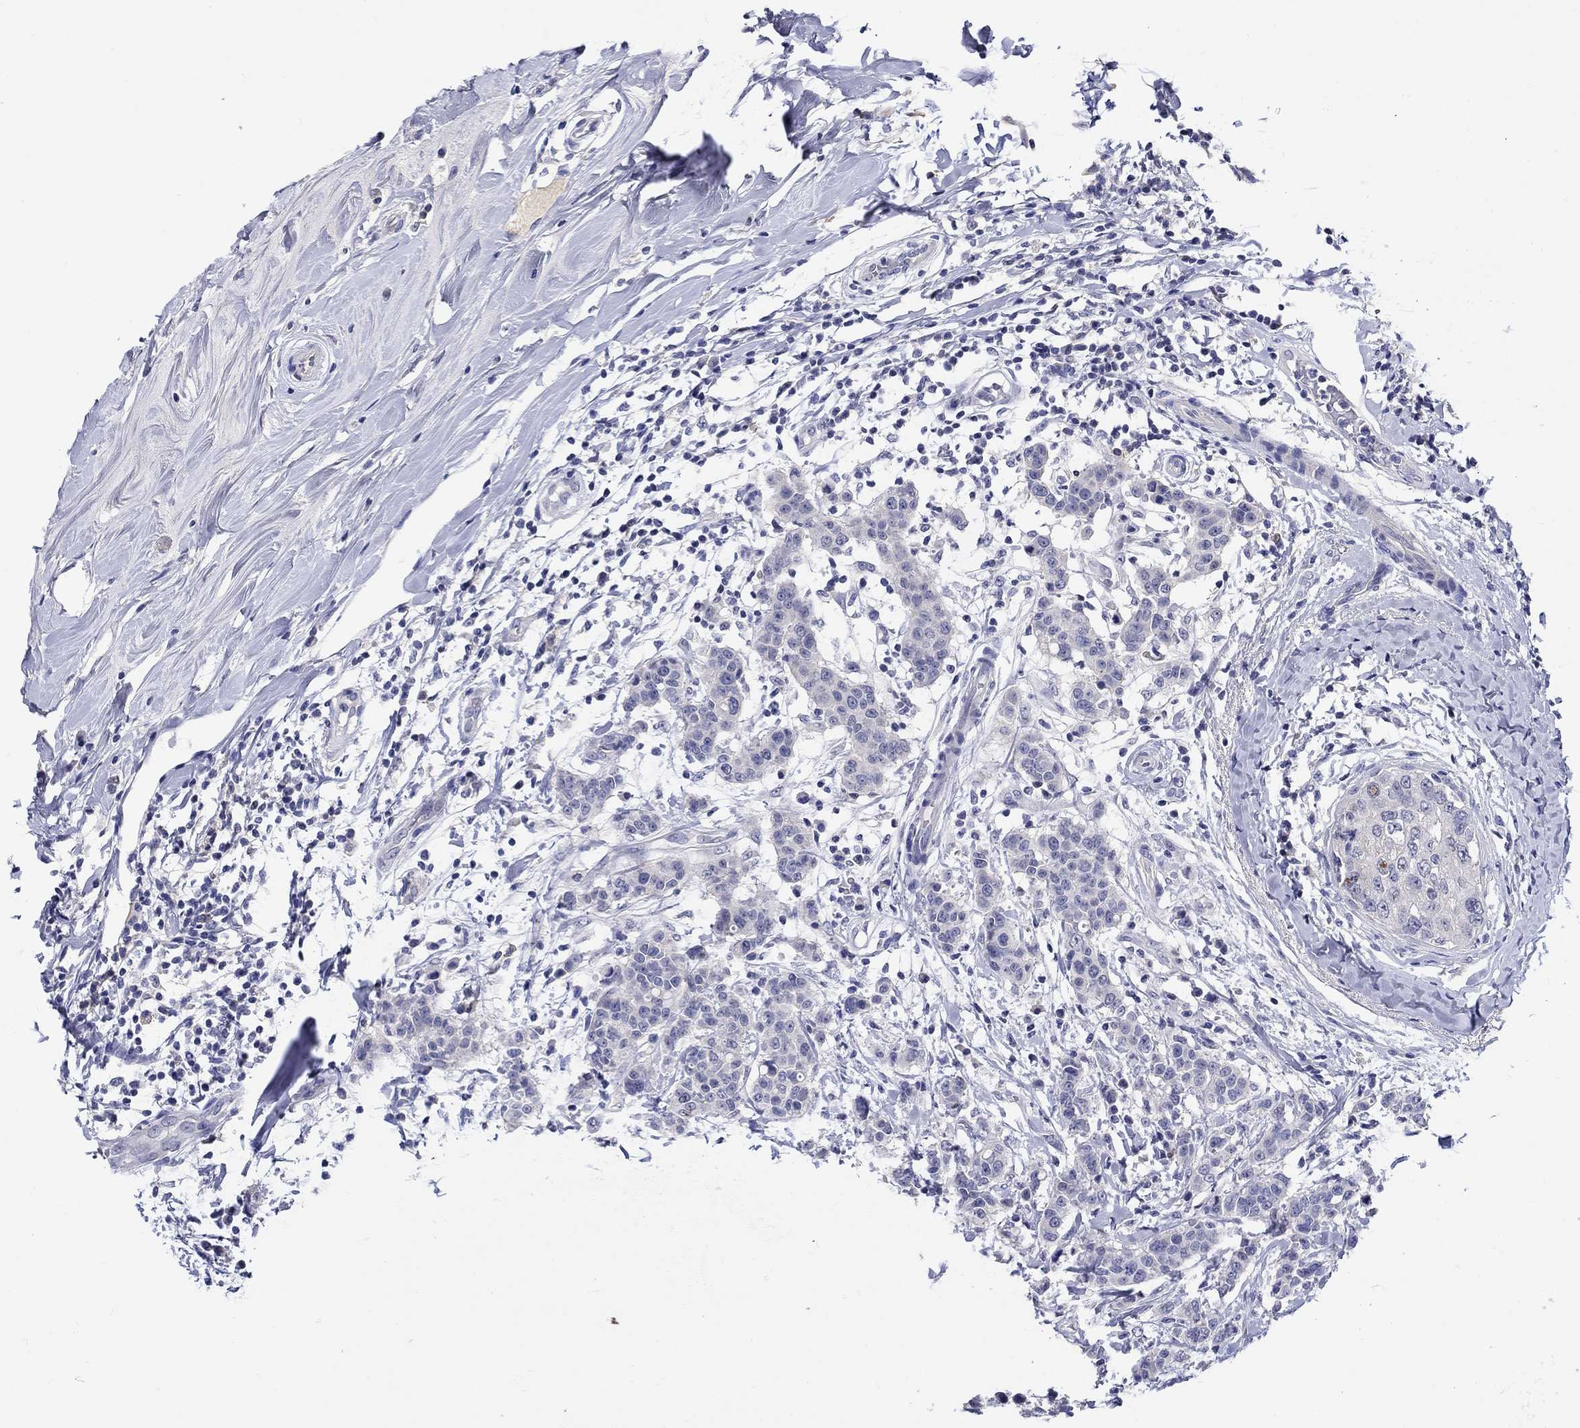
{"staining": {"intensity": "negative", "quantity": "none", "location": "none"}, "tissue": "breast cancer", "cell_type": "Tumor cells", "image_type": "cancer", "snomed": [{"axis": "morphology", "description": "Duct carcinoma"}, {"axis": "topography", "description": "Breast"}], "caption": "High power microscopy micrograph of an immunohistochemistry micrograph of breast cancer (infiltrating ductal carcinoma), revealing no significant expression in tumor cells. The staining was performed using DAB (3,3'-diaminobenzidine) to visualize the protein expression in brown, while the nuclei were stained in blue with hematoxylin (Magnification: 20x).", "gene": "SLC30A3", "patient": {"sex": "female", "age": 27}}